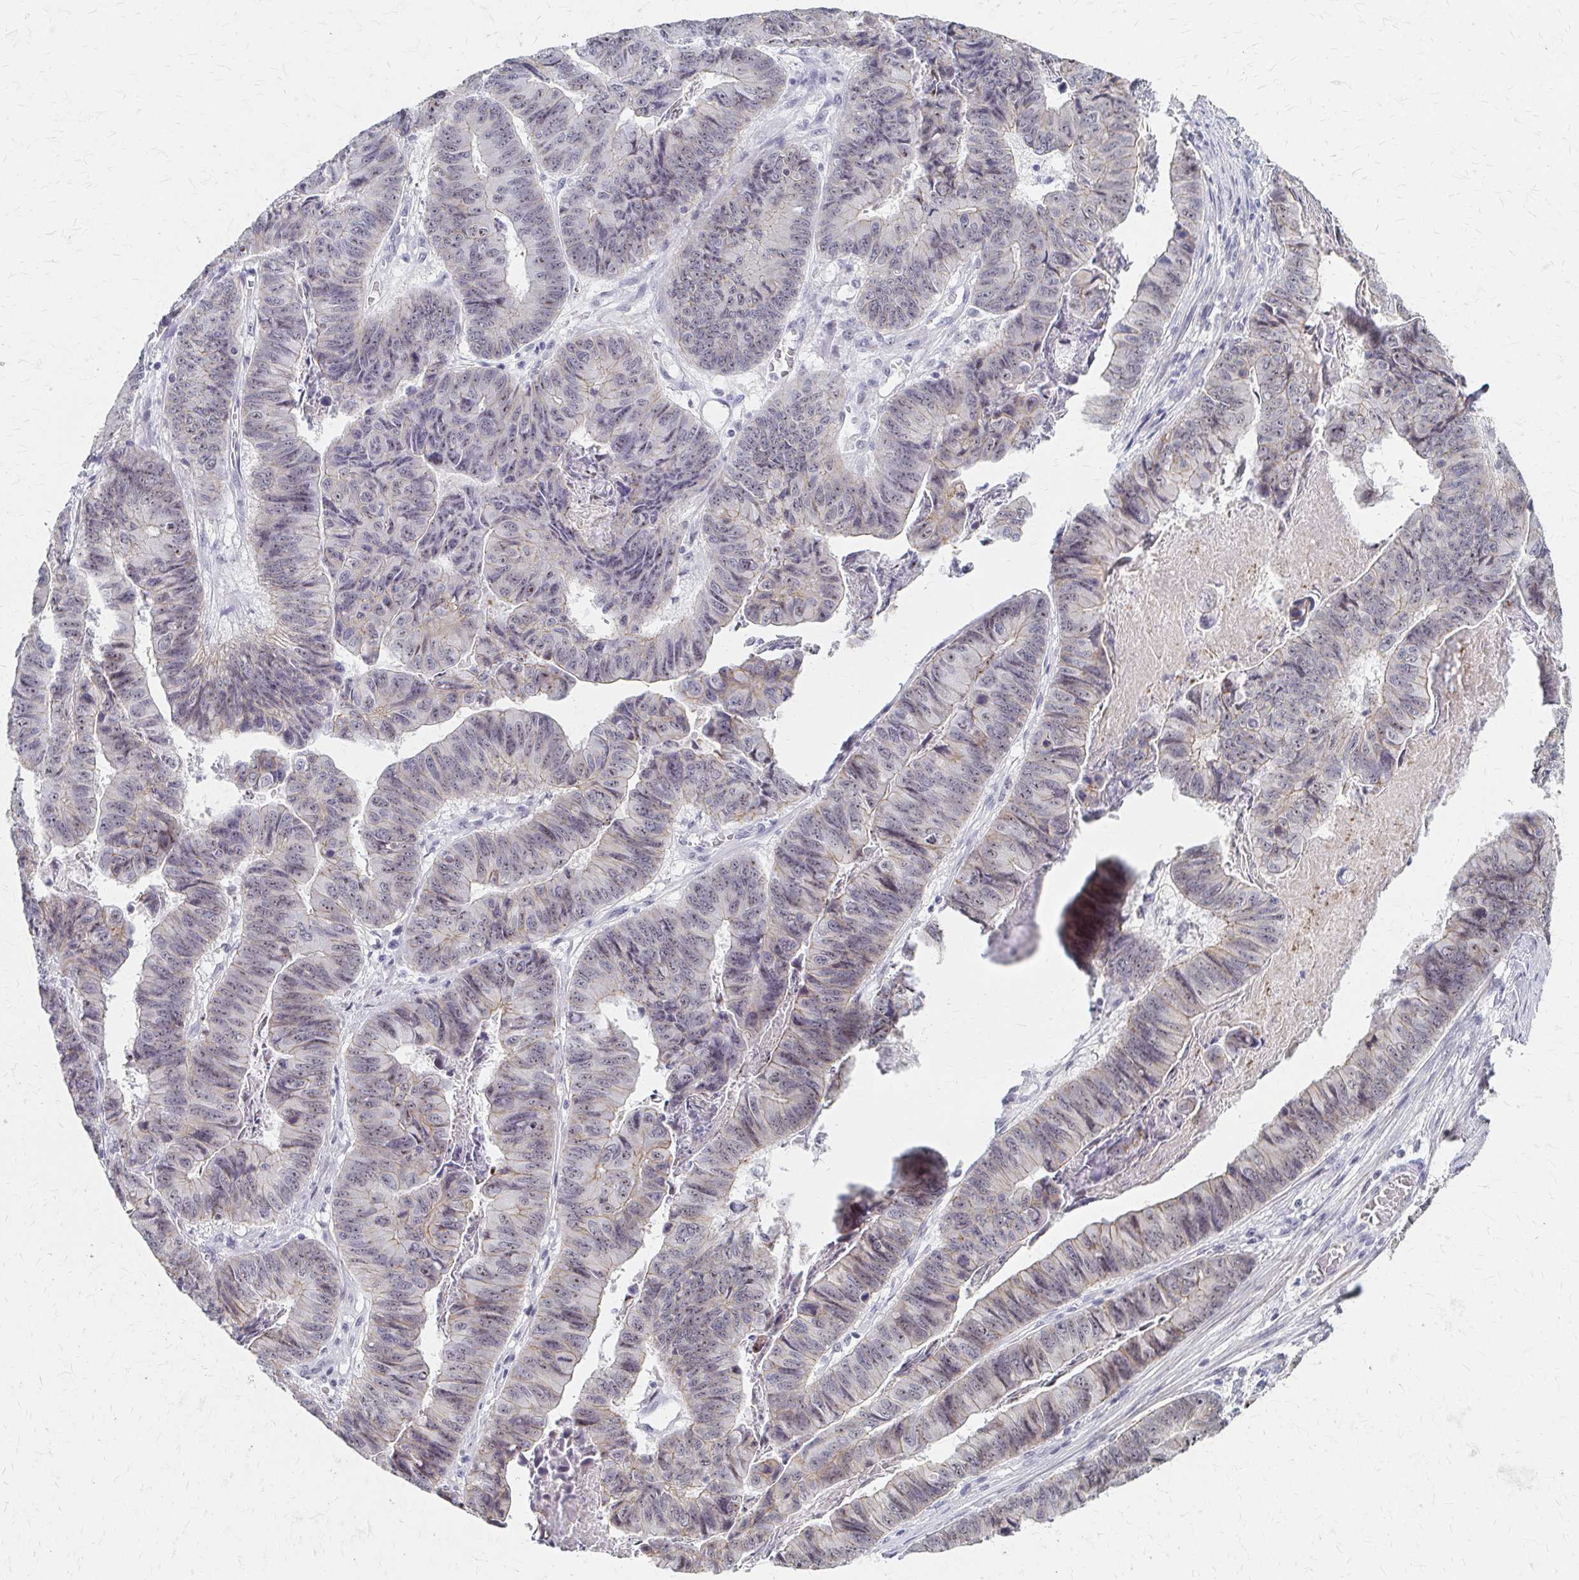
{"staining": {"intensity": "weak", "quantity": "<25%", "location": "cytoplasmic/membranous,nuclear"}, "tissue": "stomach cancer", "cell_type": "Tumor cells", "image_type": "cancer", "snomed": [{"axis": "morphology", "description": "Adenocarcinoma, NOS"}, {"axis": "topography", "description": "Stomach, lower"}], "caption": "A high-resolution image shows immunohistochemistry (IHC) staining of stomach cancer (adenocarcinoma), which exhibits no significant expression in tumor cells.", "gene": "PES1", "patient": {"sex": "male", "age": 77}}